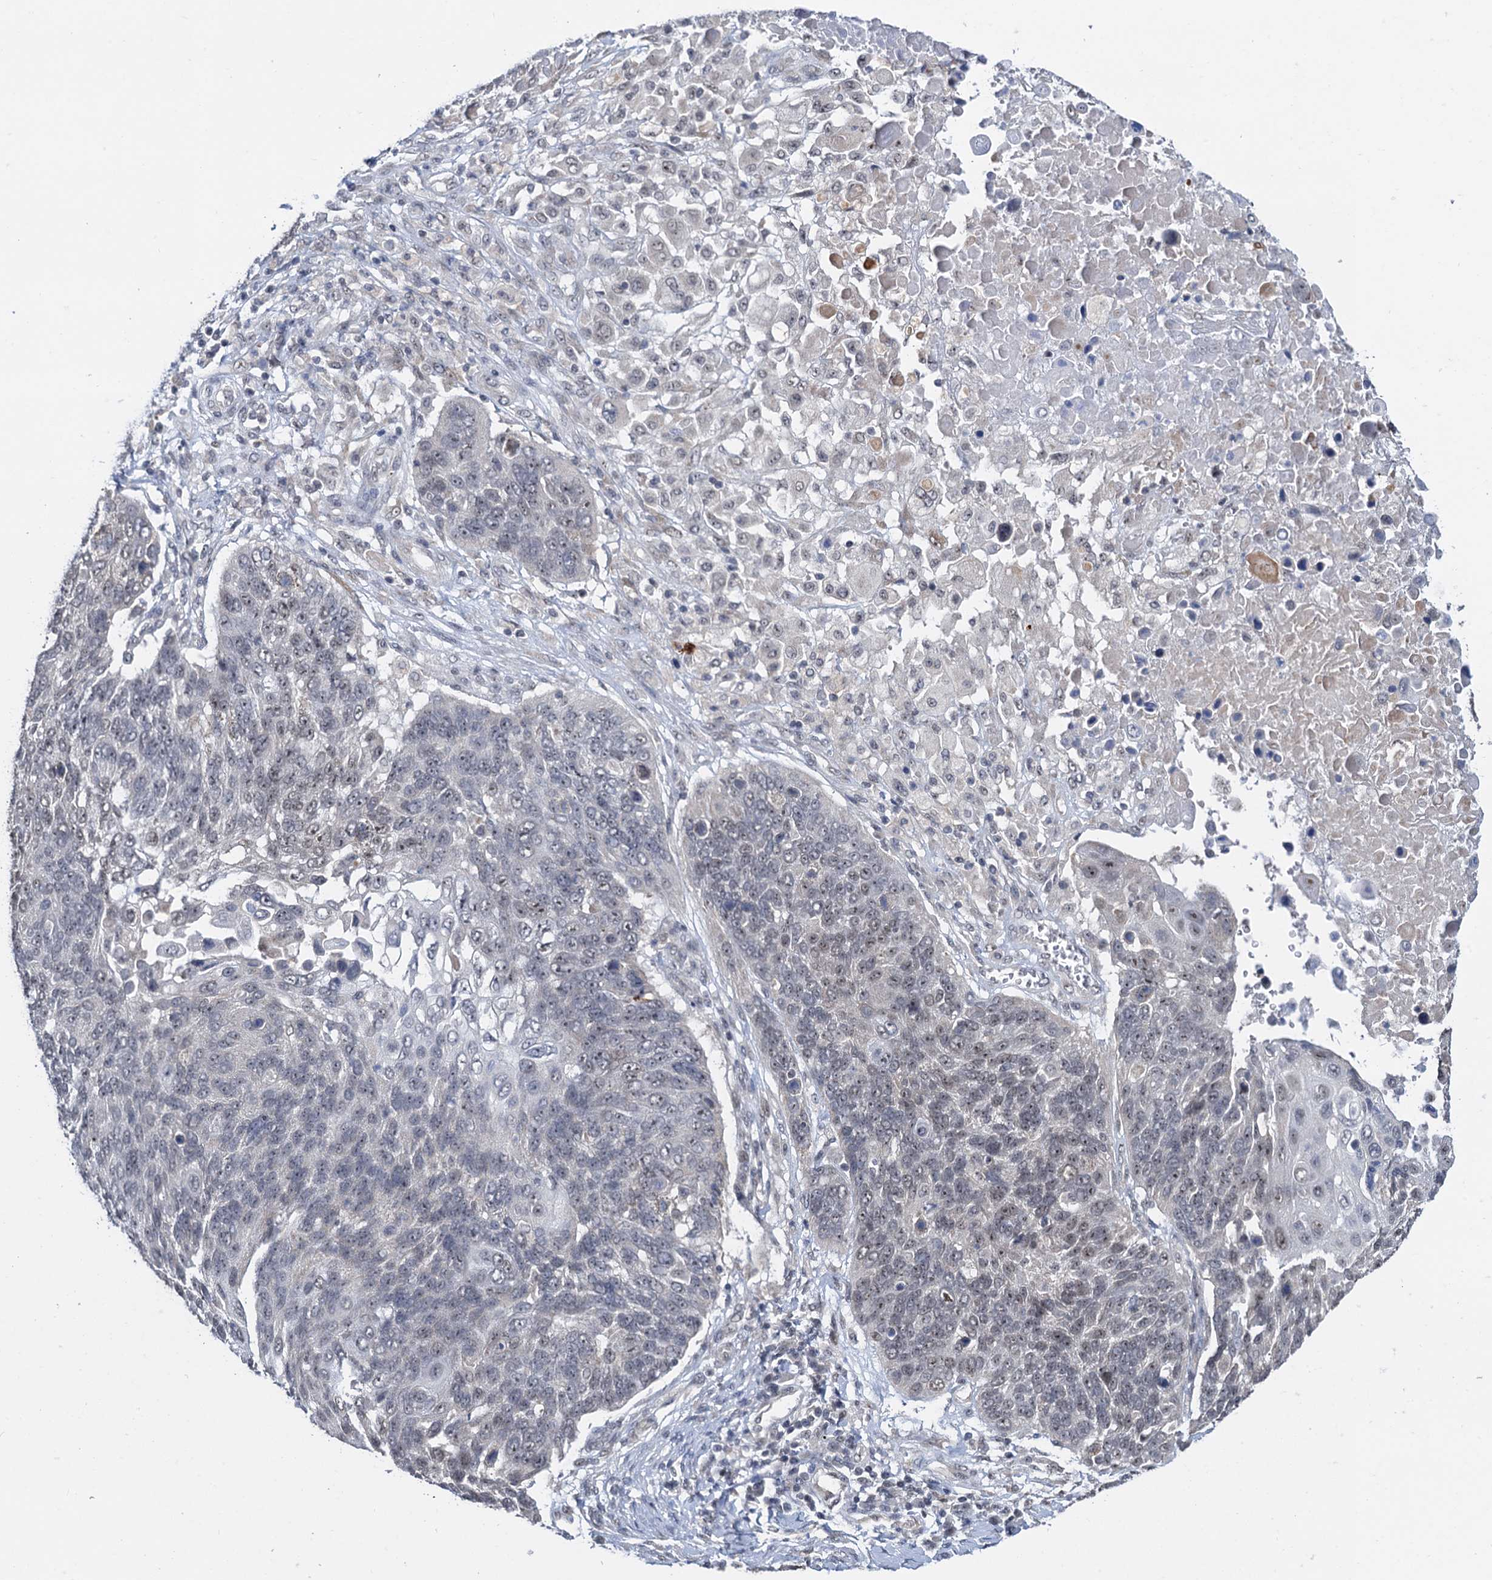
{"staining": {"intensity": "weak", "quantity": "<25%", "location": "nuclear"}, "tissue": "lung cancer", "cell_type": "Tumor cells", "image_type": "cancer", "snomed": [{"axis": "morphology", "description": "Squamous cell carcinoma, NOS"}, {"axis": "topography", "description": "Lung"}], "caption": "The image exhibits no significant expression in tumor cells of lung cancer (squamous cell carcinoma).", "gene": "NAT10", "patient": {"sex": "male", "age": 66}}